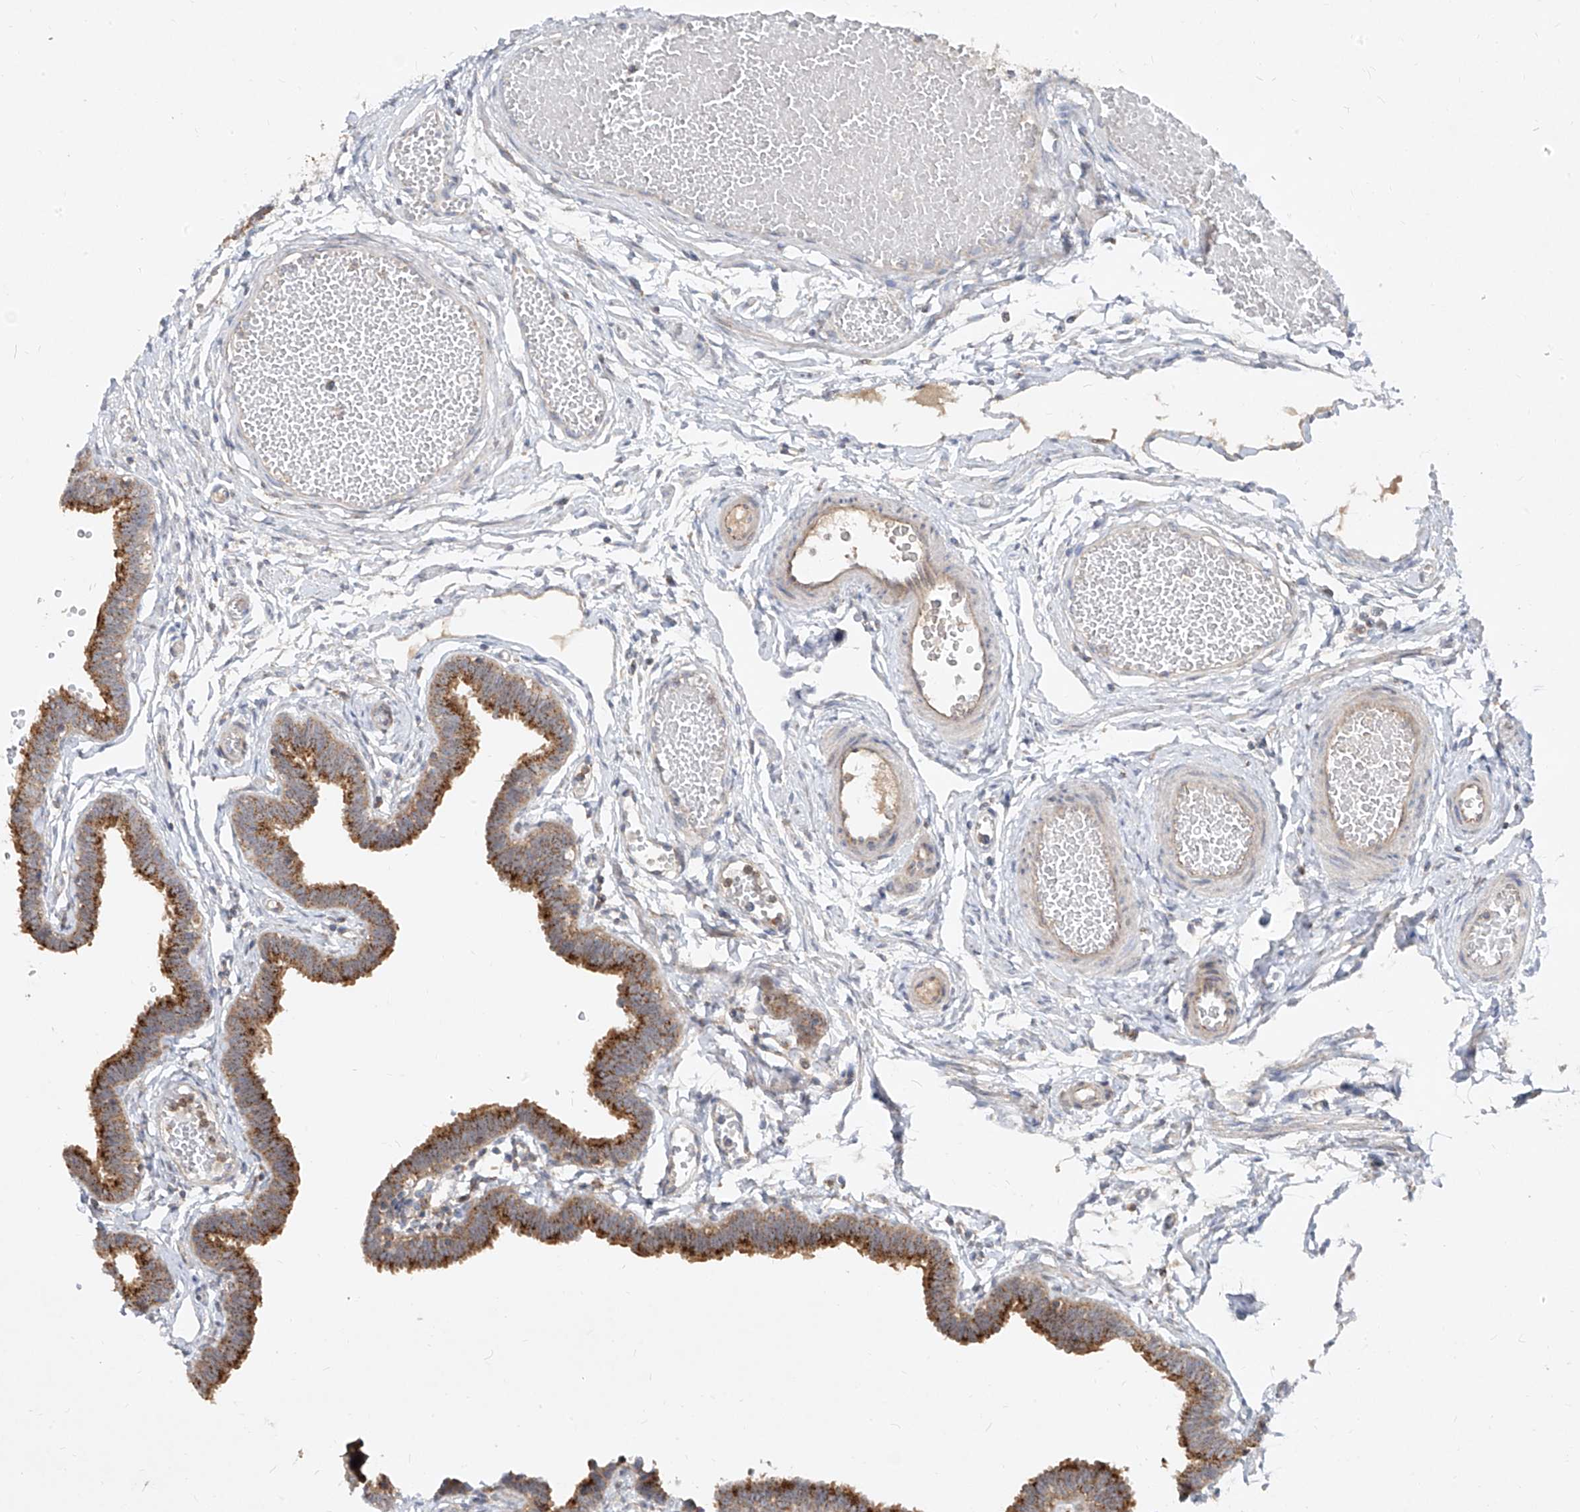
{"staining": {"intensity": "strong", "quantity": ">75%", "location": "cytoplasmic/membranous"}, "tissue": "fallopian tube", "cell_type": "Glandular cells", "image_type": "normal", "snomed": [{"axis": "morphology", "description": "Normal tissue, NOS"}, {"axis": "topography", "description": "Fallopian tube"}, {"axis": "topography", "description": "Ovary"}], "caption": "Protein staining exhibits strong cytoplasmic/membranous positivity in about >75% of glandular cells in unremarkable fallopian tube.", "gene": "ABCD3", "patient": {"sex": "female", "age": 23}}